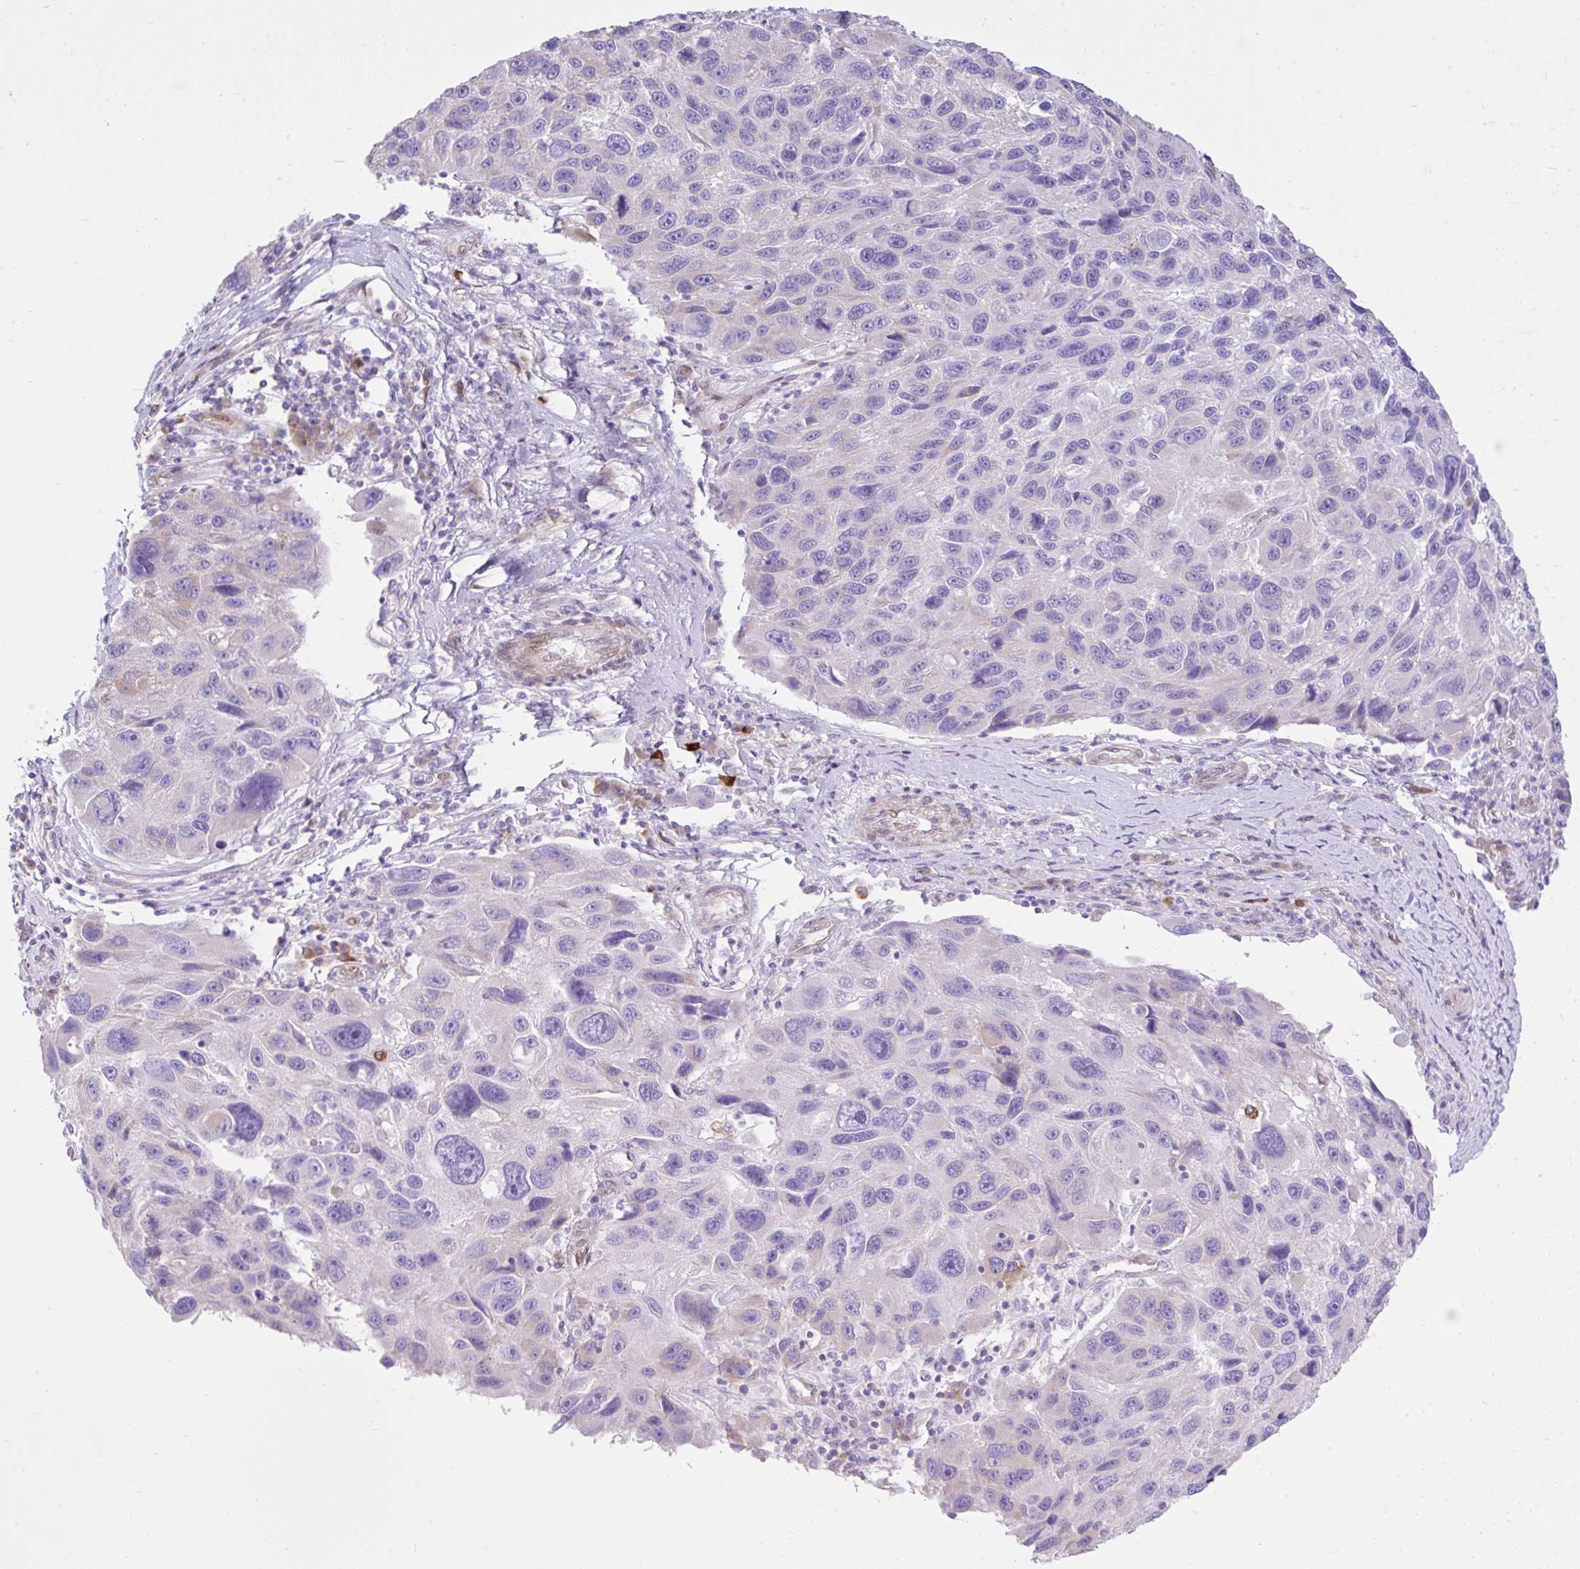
{"staining": {"intensity": "weak", "quantity": "<25%", "location": "cytoplasmic/membranous"}, "tissue": "melanoma", "cell_type": "Tumor cells", "image_type": "cancer", "snomed": [{"axis": "morphology", "description": "Malignant melanoma, NOS"}, {"axis": "topography", "description": "Skin"}], "caption": "An immunohistochemistry (IHC) image of malignant melanoma is shown. There is no staining in tumor cells of malignant melanoma.", "gene": "EEF1A2", "patient": {"sex": "male", "age": 53}}